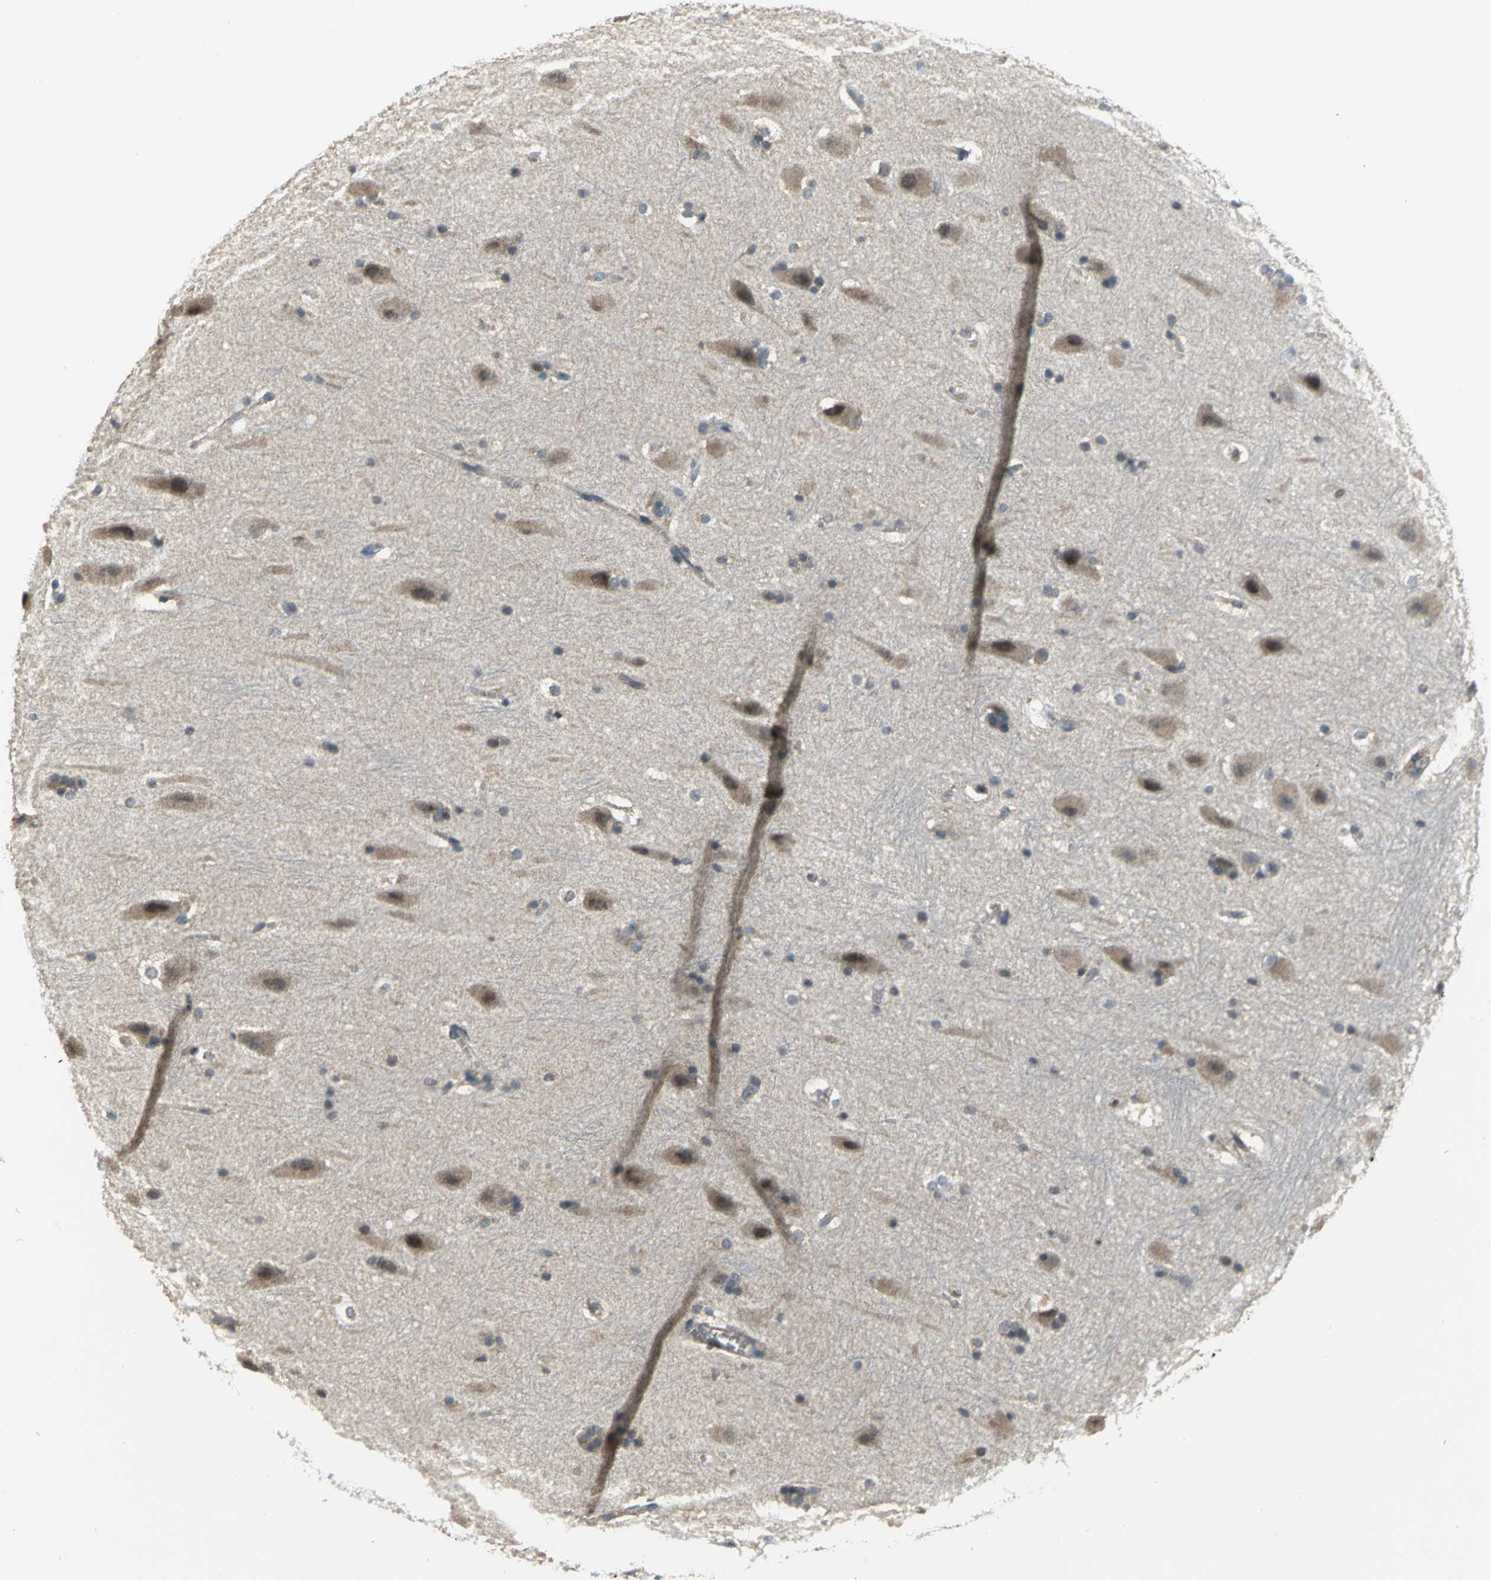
{"staining": {"intensity": "moderate", "quantity": "25%-75%", "location": "cytoplasmic/membranous,nuclear"}, "tissue": "hippocampus", "cell_type": "Glial cells", "image_type": "normal", "snomed": [{"axis": "morphology", "description": "Normal tissue, NOS"}, {"axis": "topography", "description": "Hippocampus"}], "caption": "Benign hippocampus reveals moderate cytoplasmic/membranous,nuclear positivity in about 25%-75% of glial cells, visualized by immunohistochemistry. Nuclei are stained in blue.", "gene": "AHR", "patient": {"sex": "female", "age": 19}}